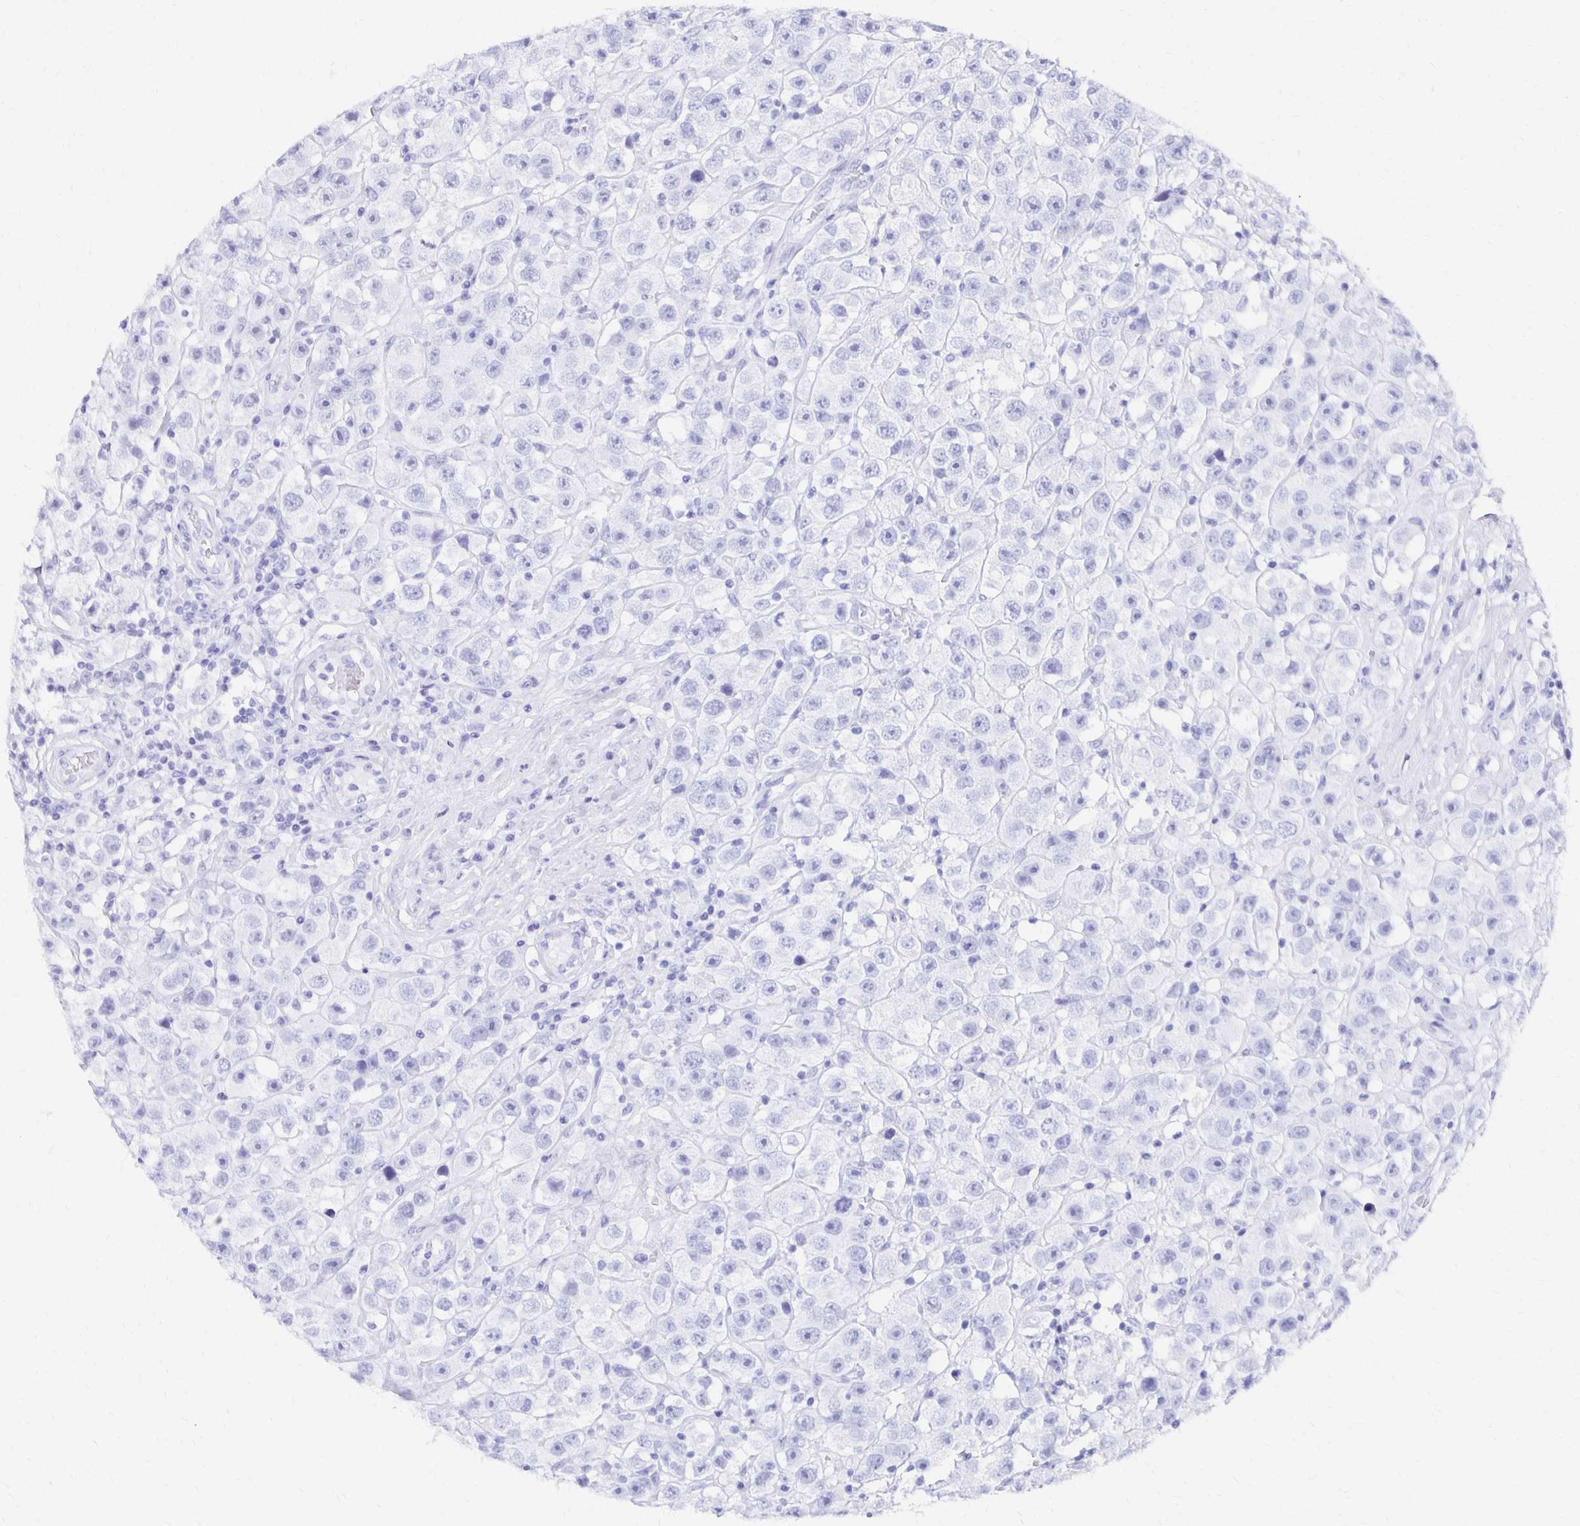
{"staining": {"intensity": "negative", "quantity": "none", "location": "none"}, "tissue": "testis cancer", "cell_type": "Tumor cells", "image_type": "cancer", "snomed": [{"axis": "morphology", "description": "Seminoma, NOS"}, {"axis": "topography", "description": "Testis"}], "caption": "A photomicrograph of testis cancer (seminoma) stained for a protein displays no brown staining in tumor cells. Nuclei are stained in blue.", "gene": "SYT2", "patient": {"sex": "male", "age": 45}}